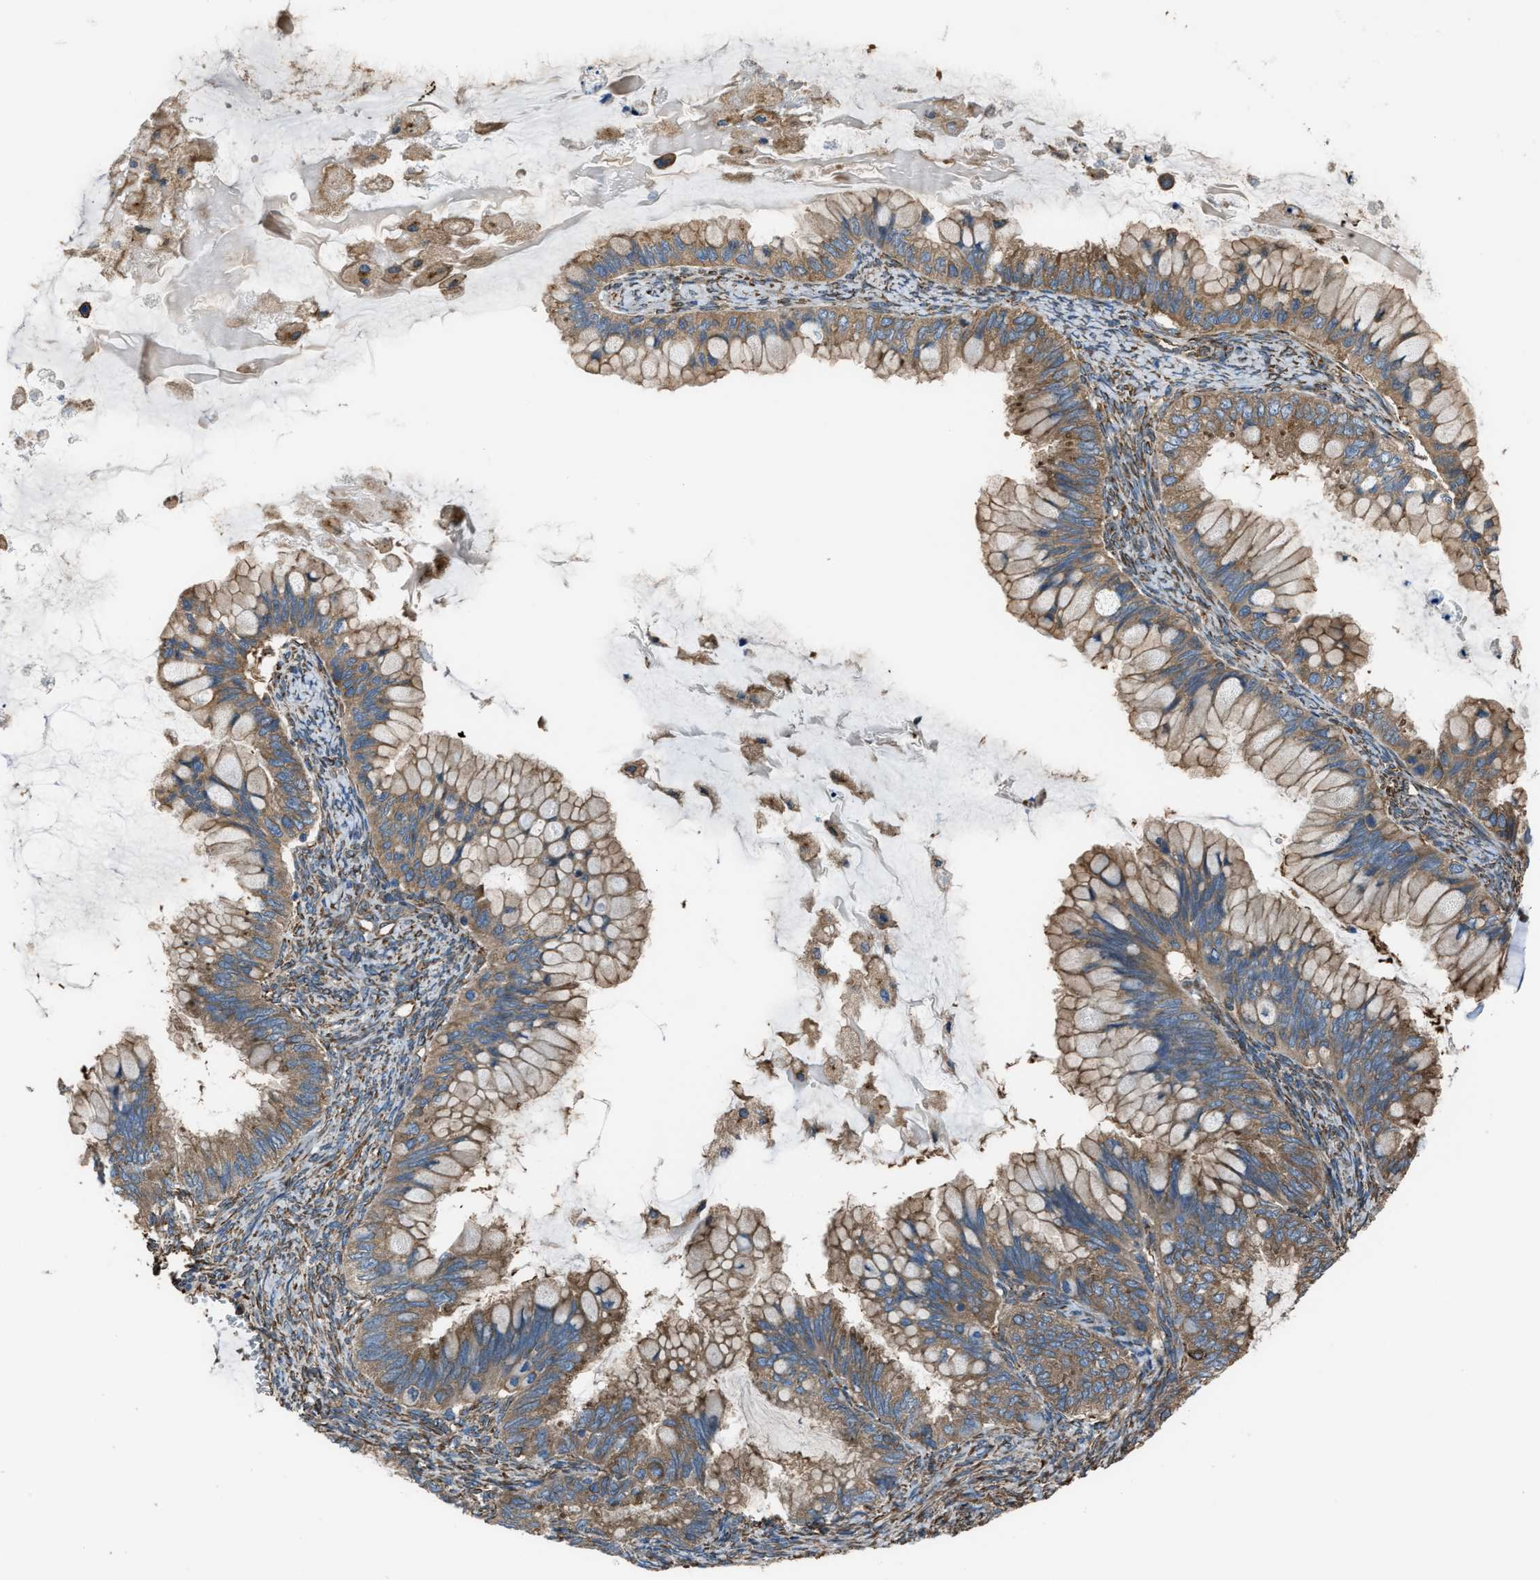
{"staining": {"intensity": "moderate", "quantity": ">75%", "location": "cytoplasmic/membranous"}, "tissue": "ovarian cancer", "cell_type": "Tumor cells", "image_type": "cancer", "snomed": [{"axis": "morphology", "description": "Cystadenocarcinoma, mucinous, NOS"}, {"axis": "topography", "description": "Ovary"}], "caption": "Protein analysis of ovarian mucinous cystadenocarcinoma tissue demonstrates moderate cytoplasmic/membranous positivity in about >75% of tumor cells.", "gene": "TRPC1", "patient": {"sex": "female", "age": 80}}